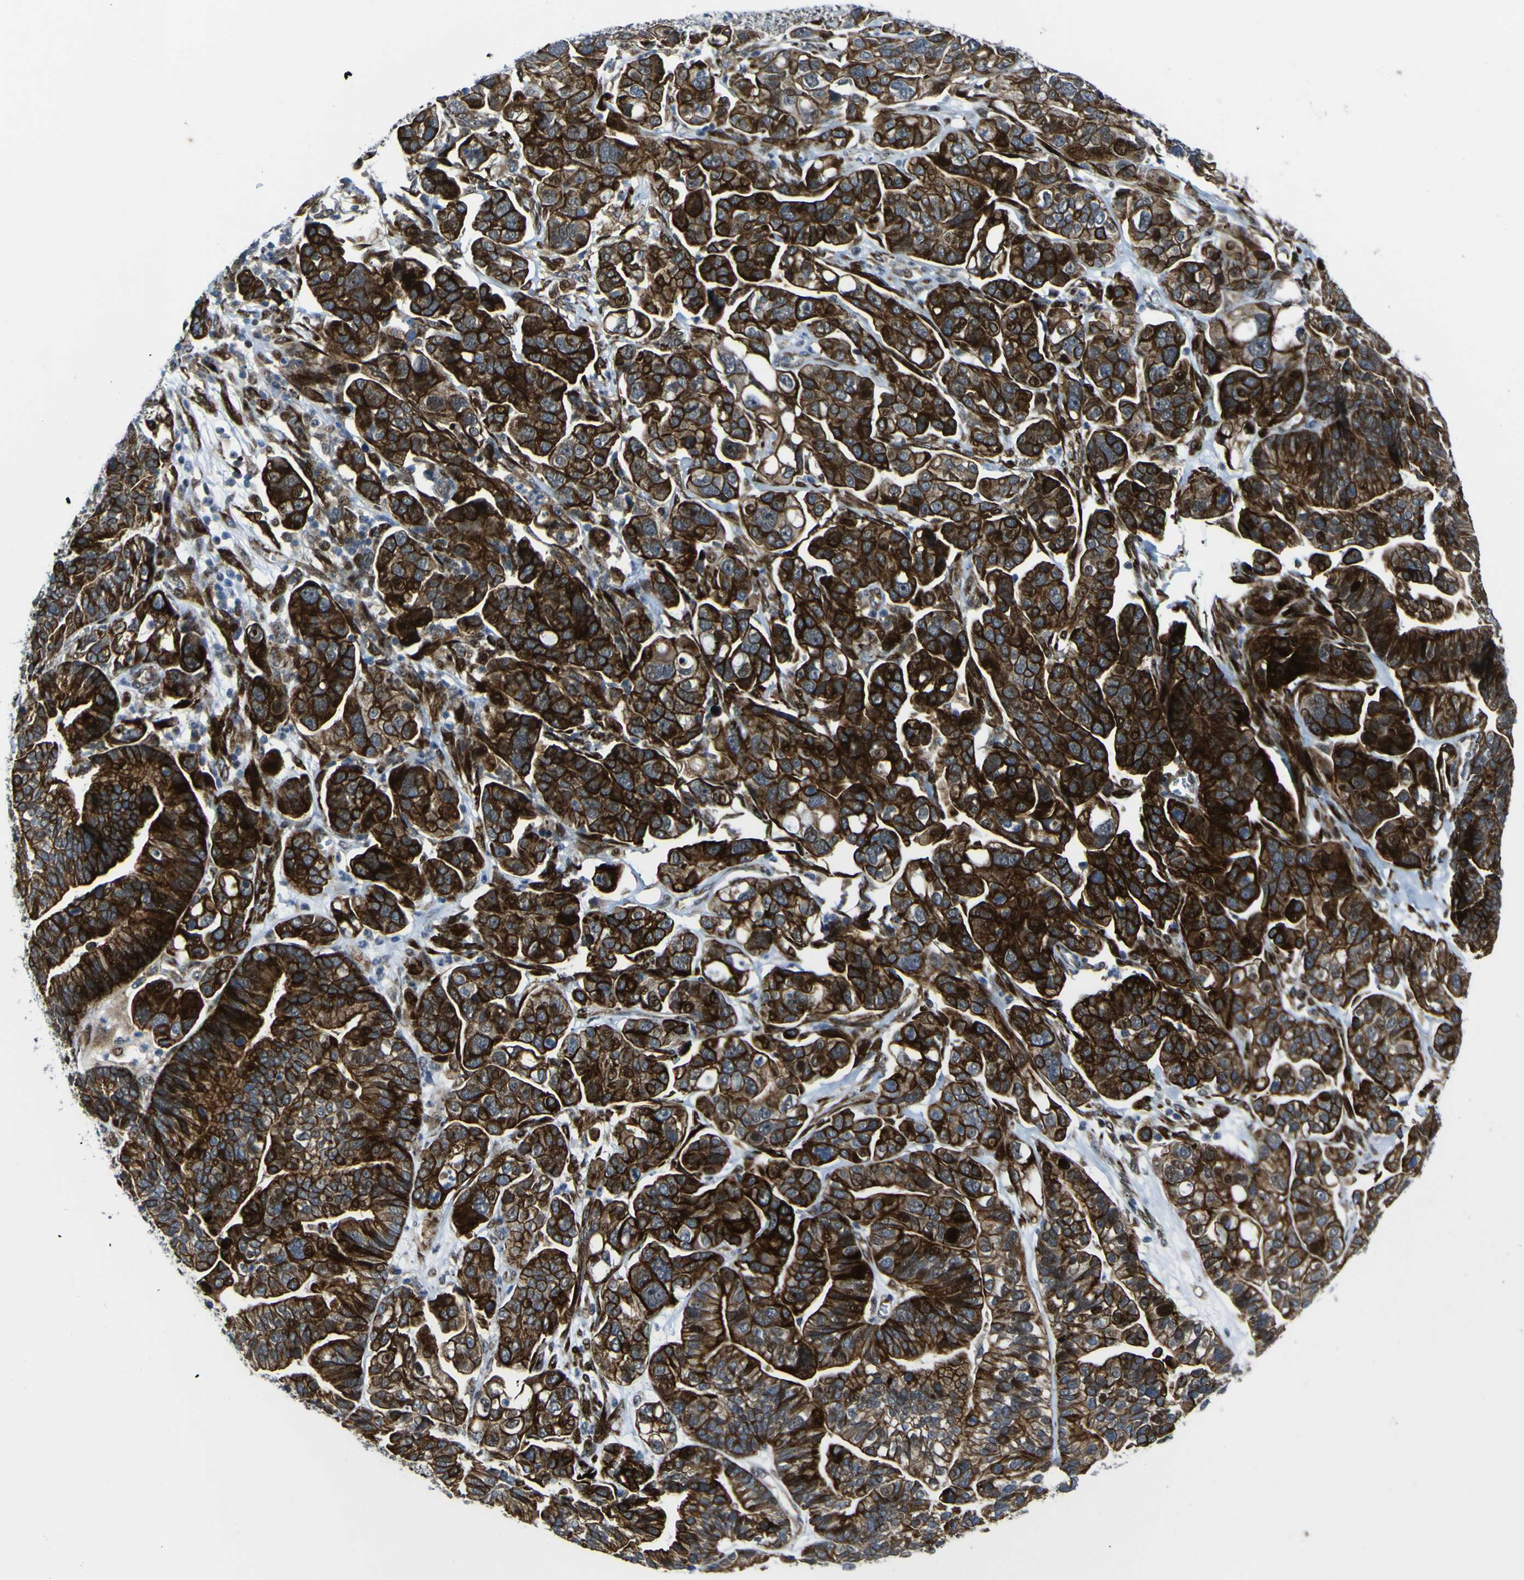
{"staining": {"intensity": "strong", "quantity": ">75%", "location": "cytoplasmic/membranous"}, "tissue": "ovarian cancer", "cell_type": "Tumor cells", "image_type": "cancer", "snomed": [{"axis": "morphology", "description": "Cystadenocarcinoma, serous, NOS"}, {"axis": "topography", "description": "Ovary"}], "caption": "Strong cytoplasmic/membranous protein positivity is seen in about >75% of tumor cells in ovarian serous cystadenocarcinoma.", "gene": "LBHD1", "patient": {"sex": "female", "age": 56}}